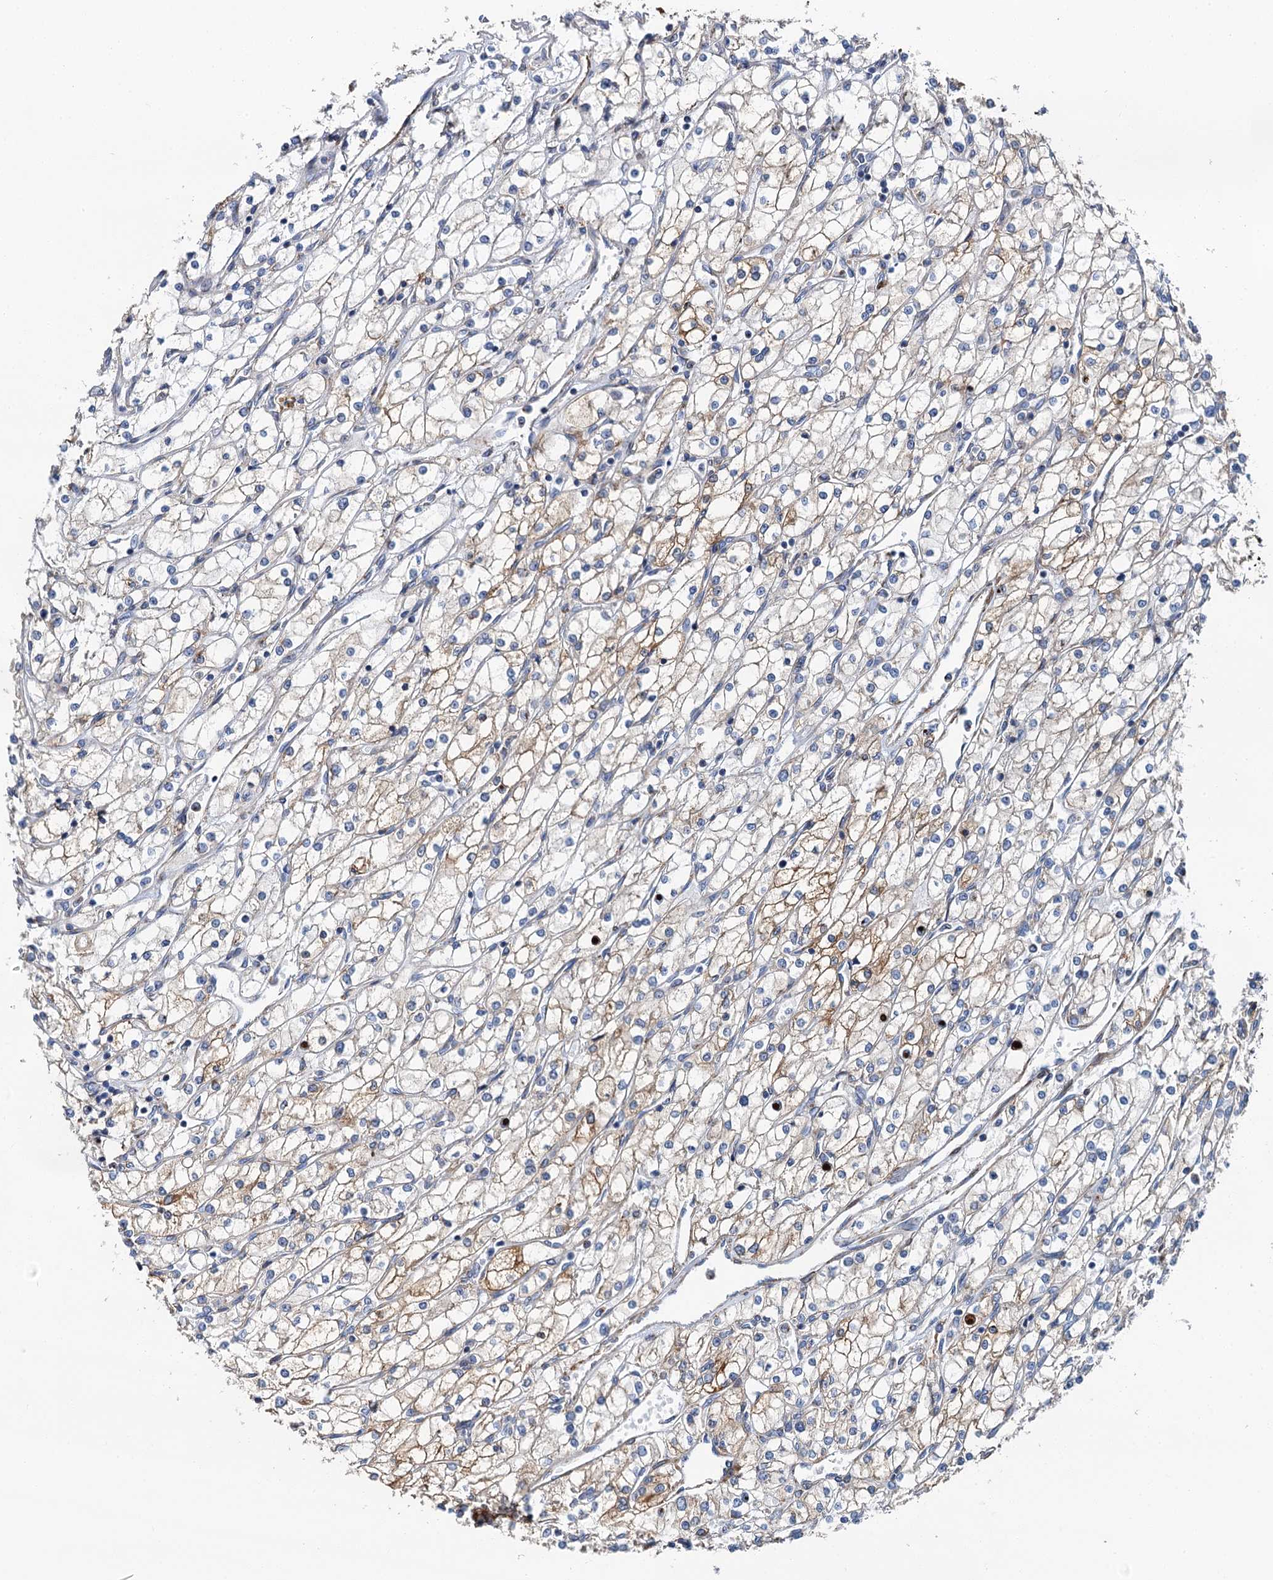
{"staining": {"intensity": "moderate", "quantity": "25%-75%", "location": "cytoplasmic/membranous"}, "tissue": "renal cancer", "cell_type": "Tumor cells", "image_type": "cancer", "snomed": [{"axis": "morphology", "description": "Adenocarcinoma, NOS"}, {"axis": "topography", "description": "Kidney"}], "caption": "Adenocarcinoma (renal) tissue exhibits moderate cytoplasmic/membranous positivity in approximately 25%-75% of tumor cells, visualized by immunohistochemistry.", "gene": "BET1L", "patient": {"sex": "male", "age": 80}}